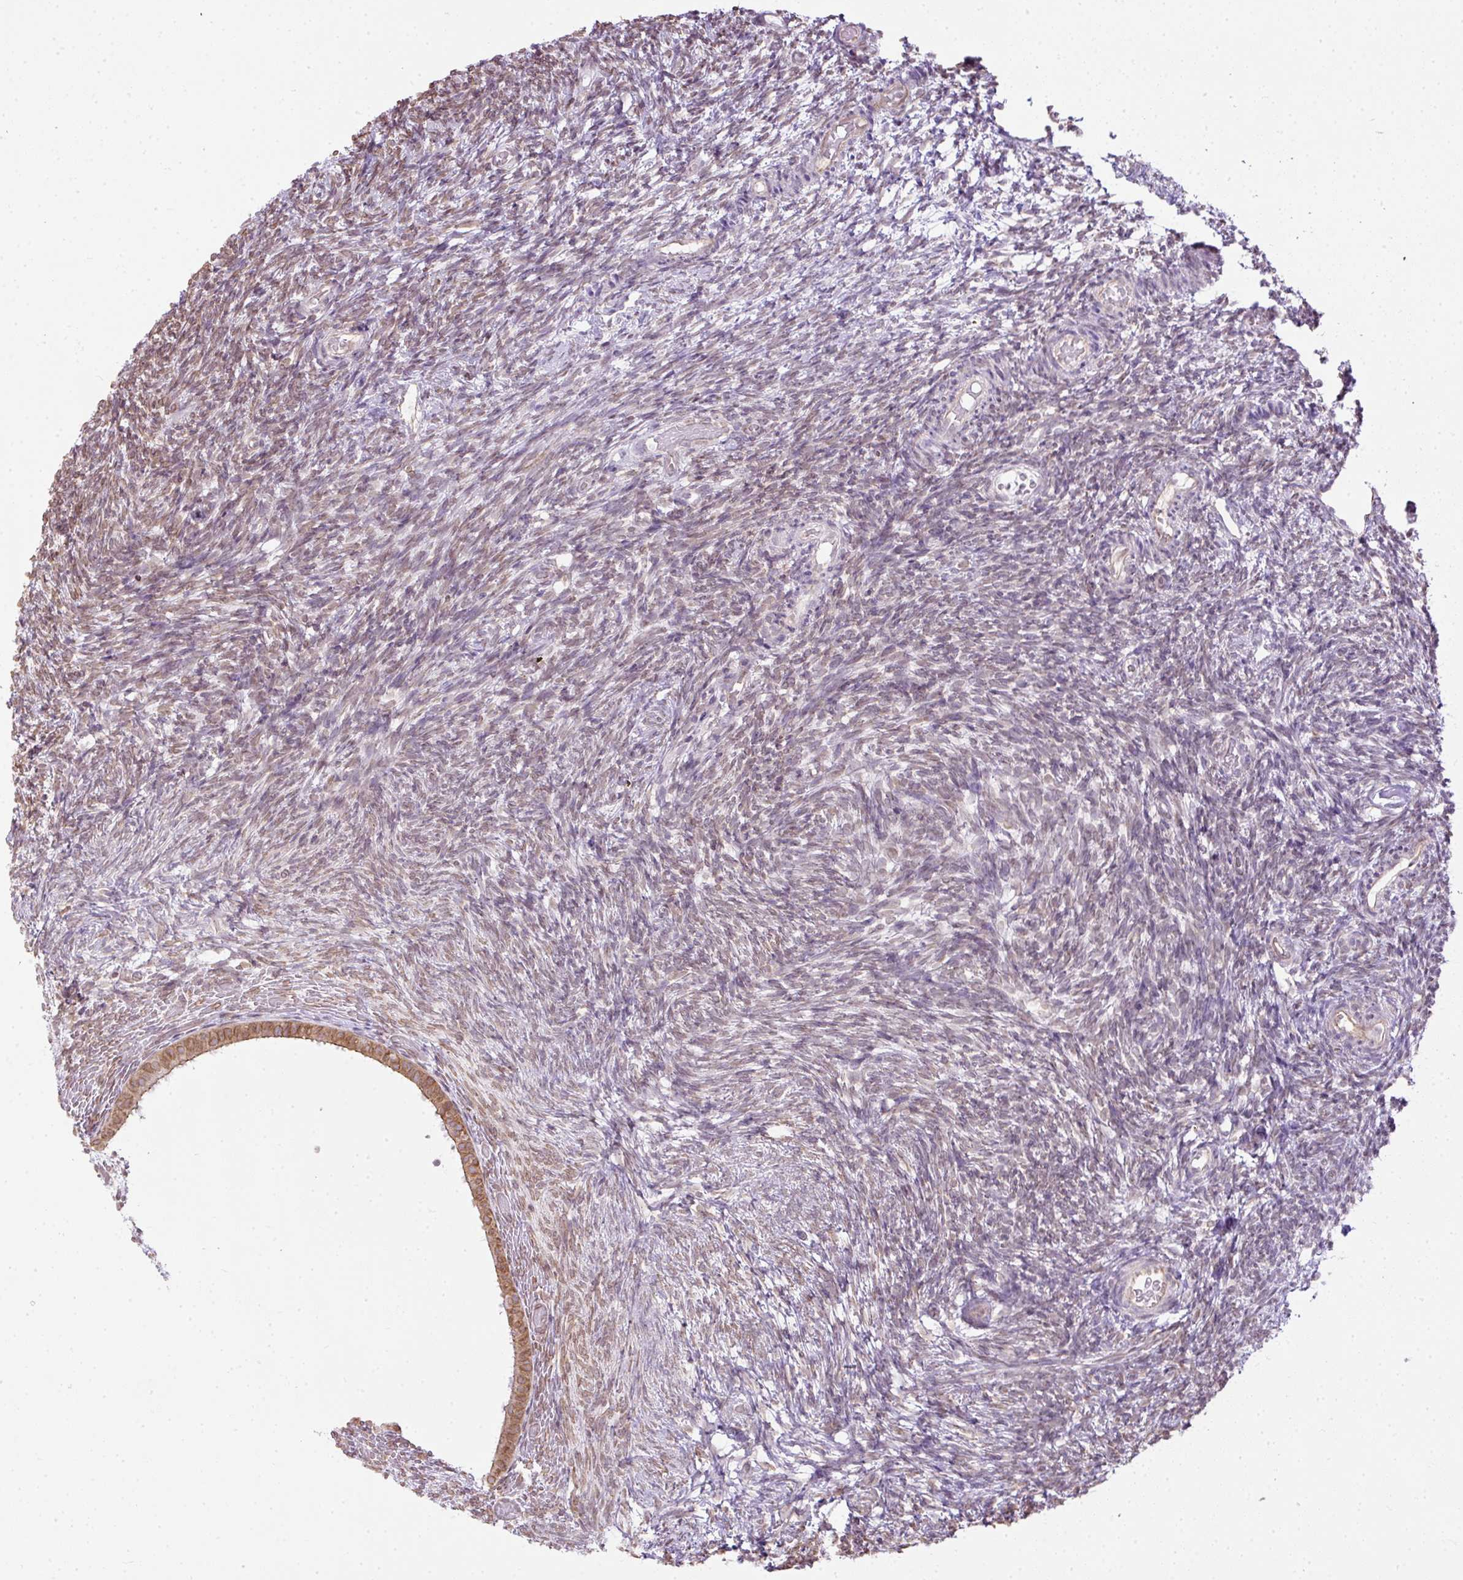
{"staining": {"intensity": "weak", "quantity": "<25%", "location": "cytoplasmic/membranous"}, "tissue": "ovary", "cell_type": "Follicle cells", "image_type": "normal", "snomed": [{"axis": "morphology", "description": "Normal tissue, NOS"}, {"axis": "topography", "description": "Ovary"}], "caption": "Photomicrograph shows no protein positivity in follicle cells of benign ovary. The staining is performed using DAB brown chromogen with nuclei counter-stained in using hematoxylin.", "gene": "COX18", "patient": {"sex": "female", "age": 39}}